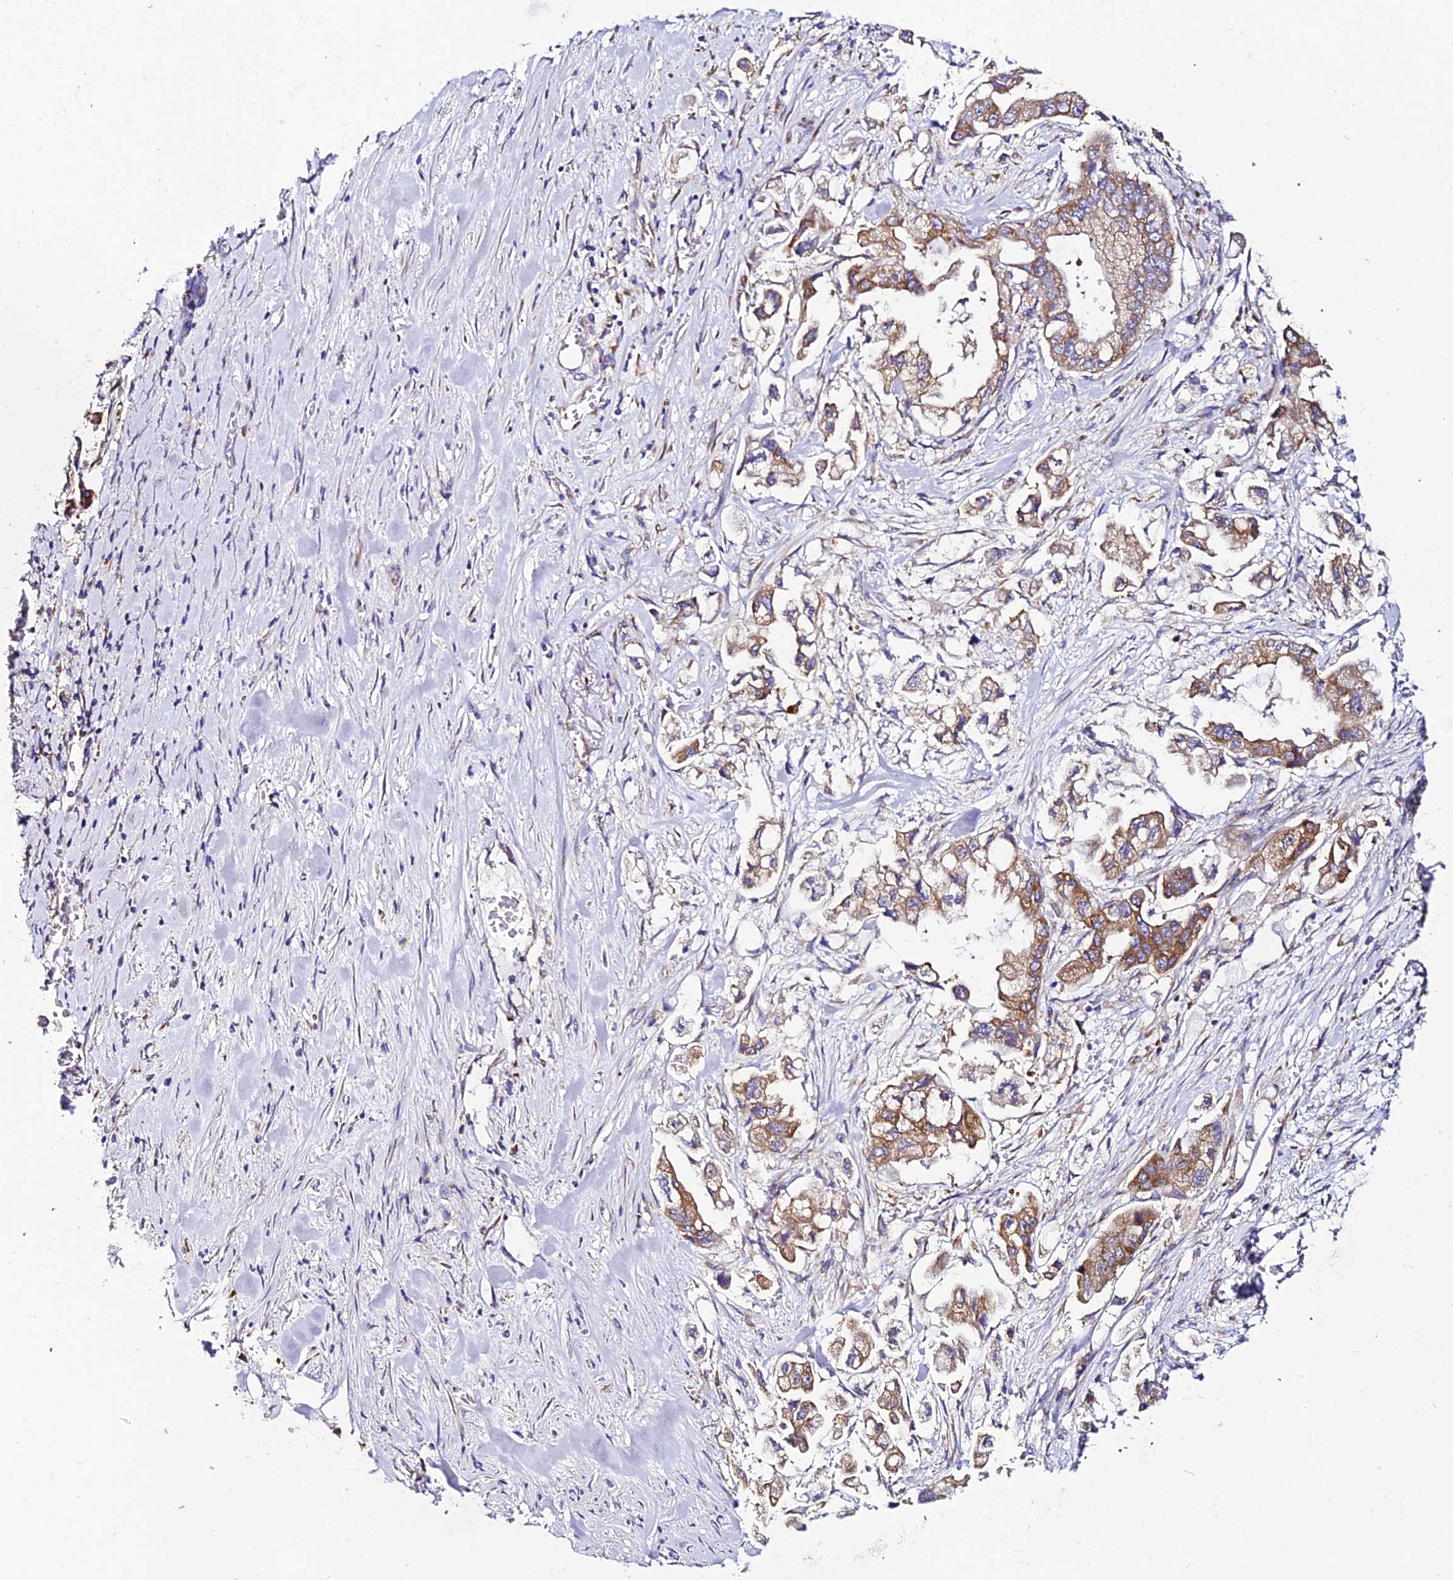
{"staining": {"intensity": "moderate", "quantity": ">75%", "location": "cytoplasmic/membranous"}, "tissue": "stomach cancer", "cell_type": "Tumor cells", "image_type": "cancer", "snomed": [{"axis": "morphology", "description": "Adenocarcinoma, NOS"}, {"axis": "topography", "description": "Stomach"}], "caption": "This is a histology image of immunohistochemistry staining of stomach cancer (adenocarcinoma), which shows moderate expression in the cytoplasmic/membranous of tumor cells.", "gene": "EEF1G", "patient": {"sex": "male", "age": 62}}